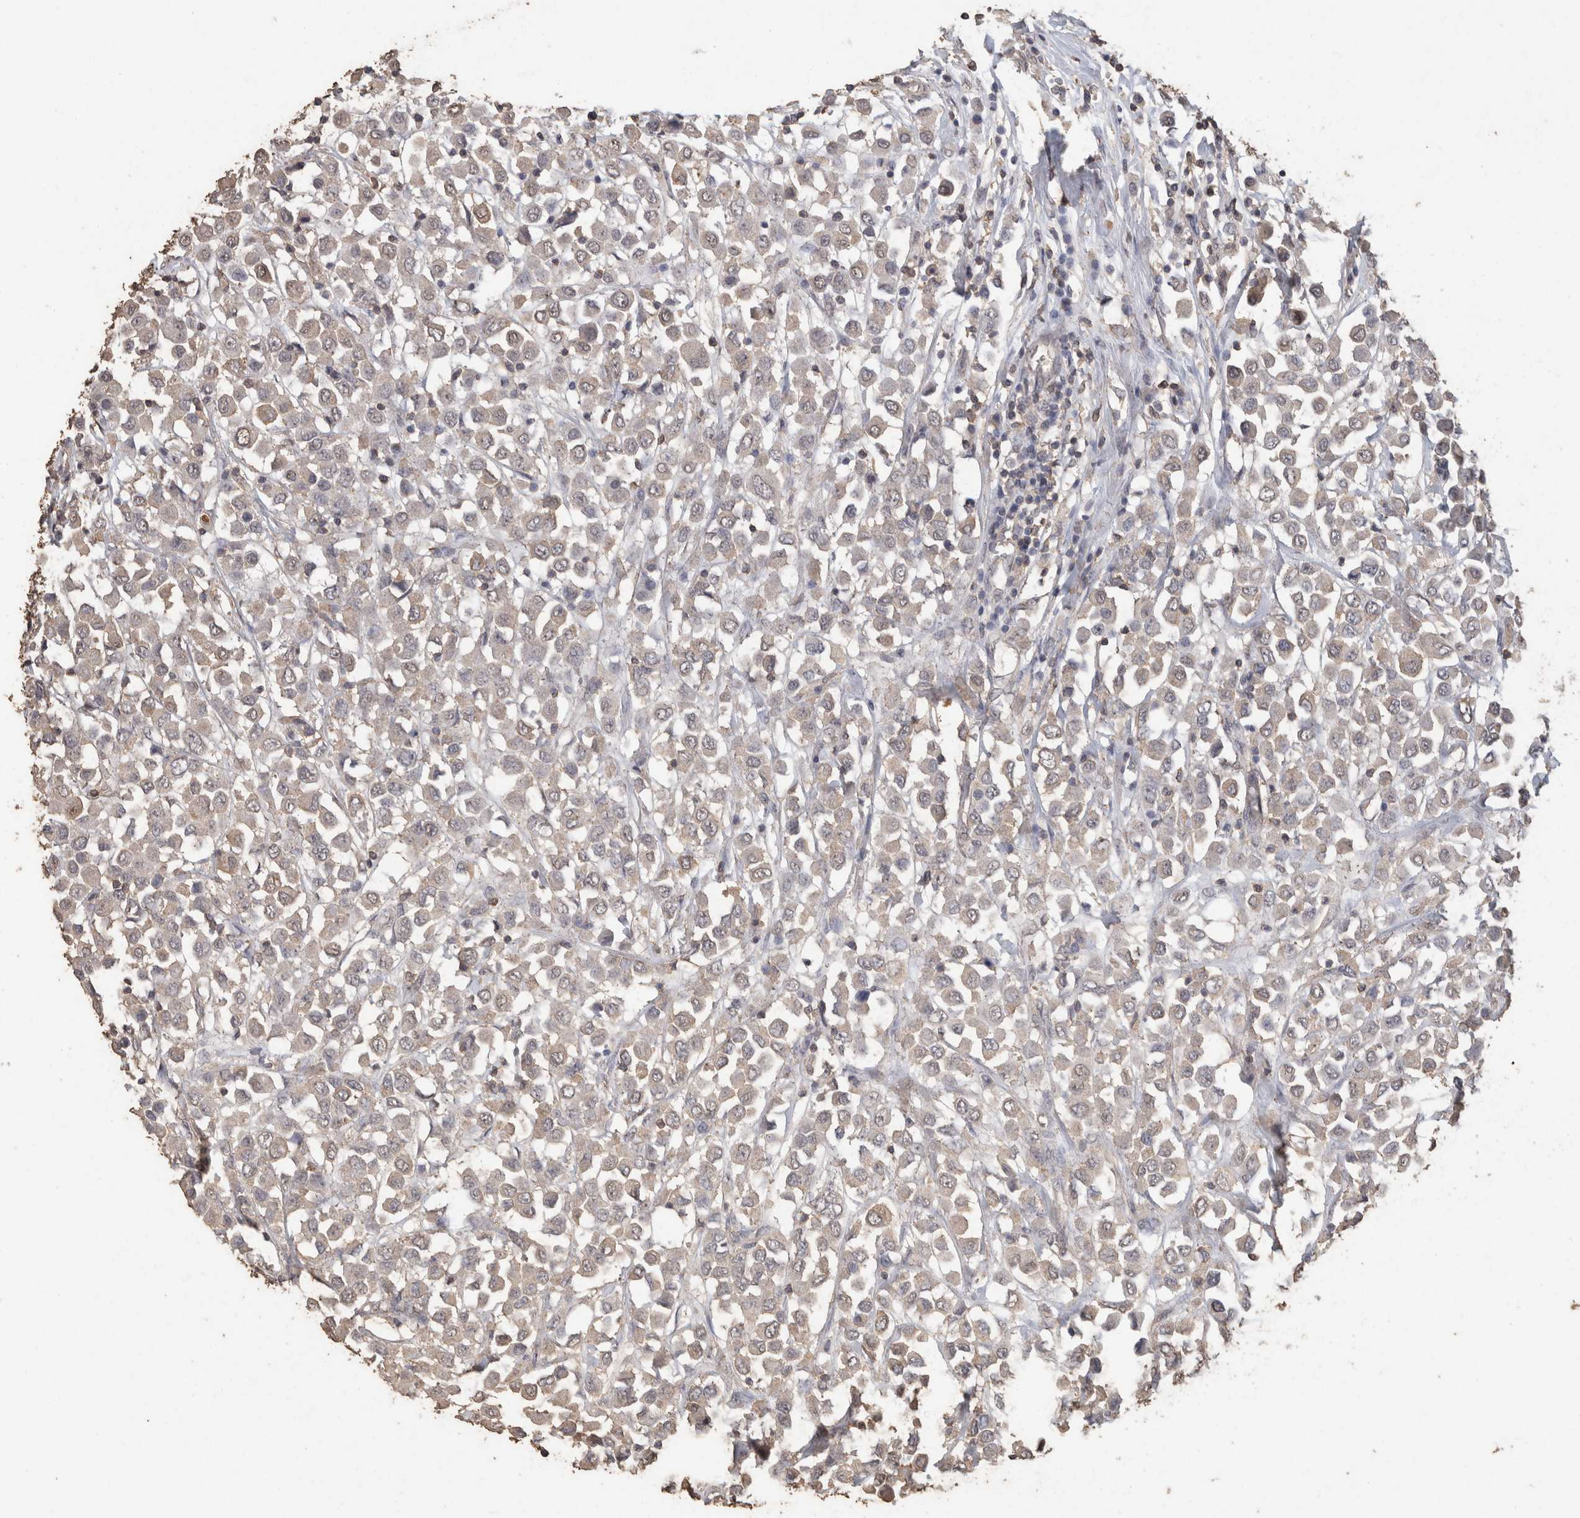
{"staining": {"intensity": "weak", "quantity": "<25%", "location": "cytoplasmic/membranous"}, "tissue": "breast cancer", "cell_type": "Tumor cells", "image_type": "cancer", "snomed": [{"axis": "morphology", "description": "Duct carcinoma"}, {"axis": "topography", "description": "Breast"}], "caption": "A high-resolution photomicrograph shows immunohistochemistry staining of breast cancer, which displays no significant expression in tumor cells.", "gene": "CX3CL1", "patient": {"sex": "female", "age": 61}}